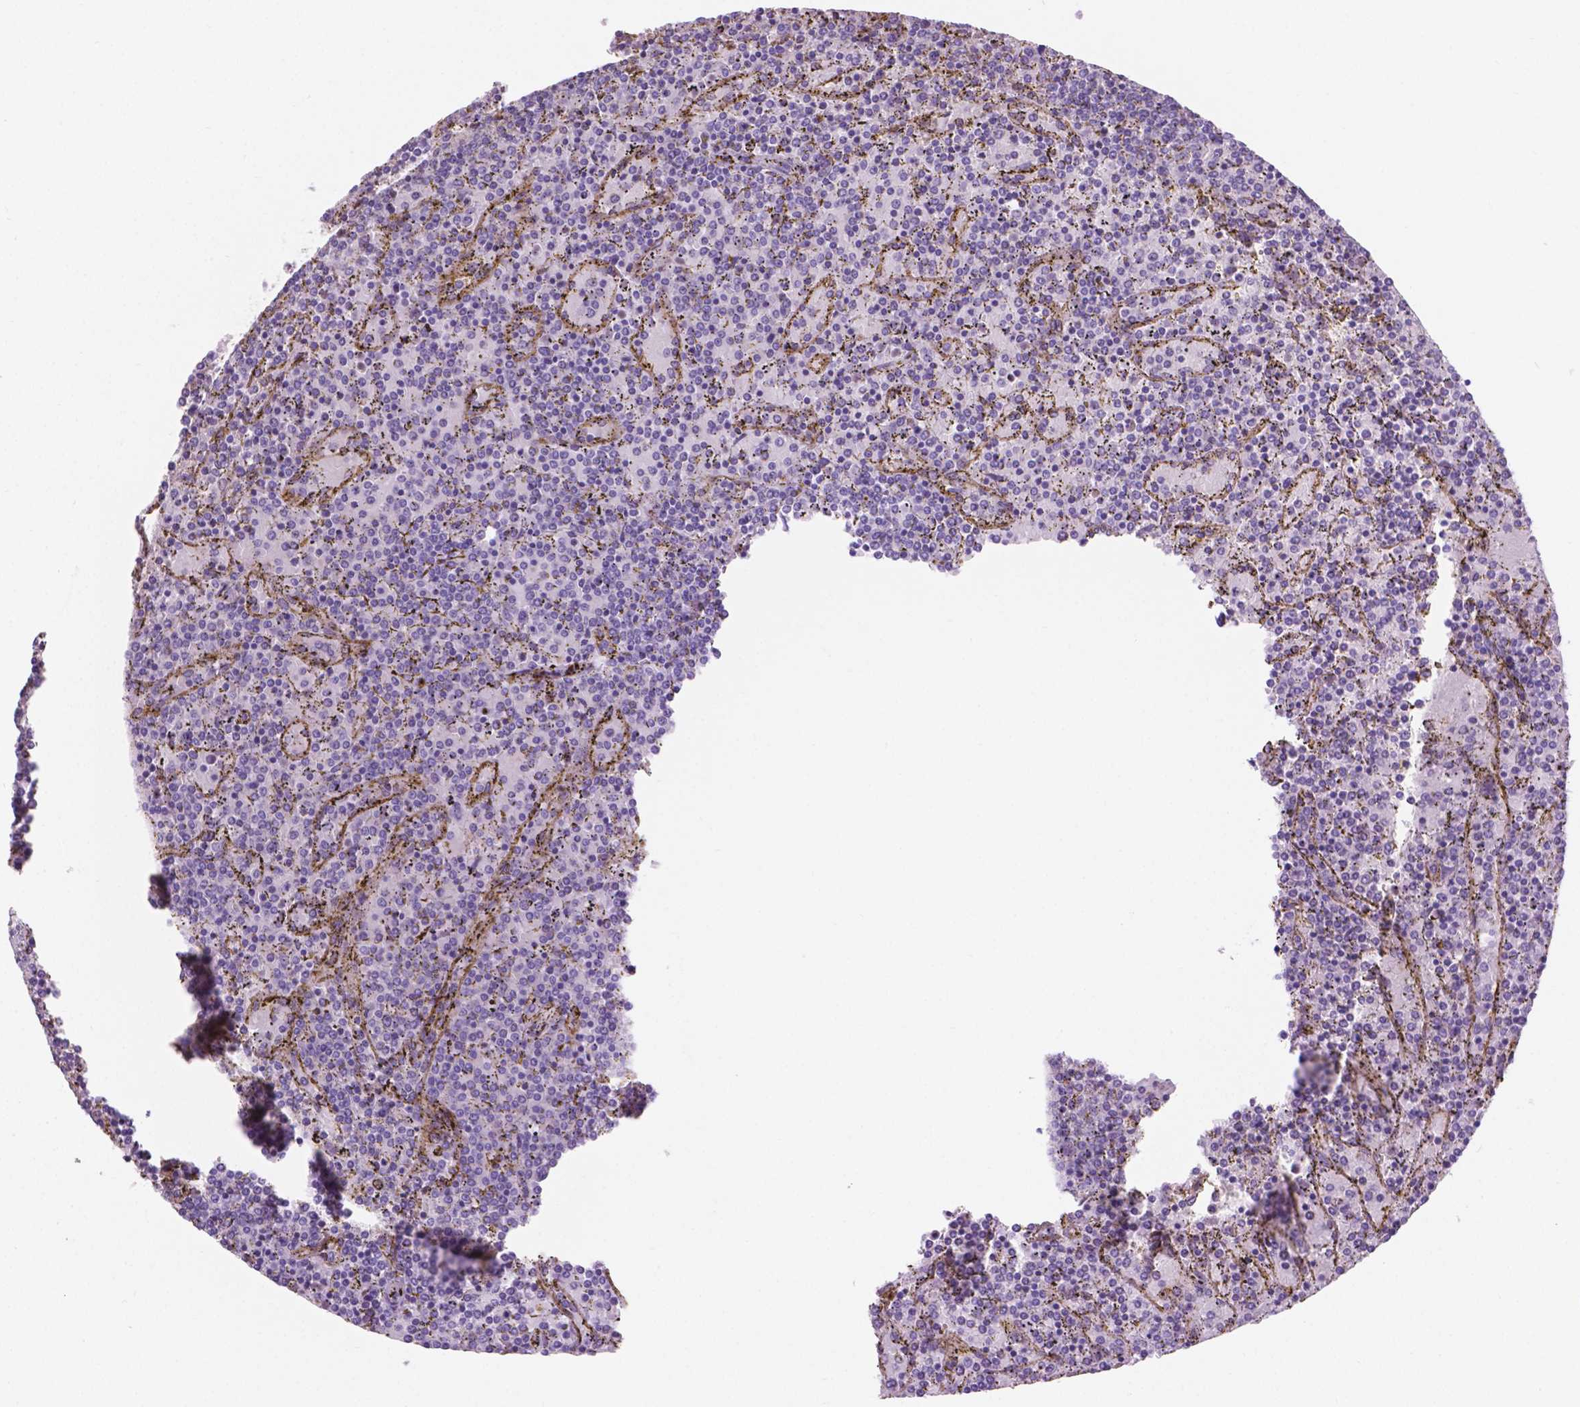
{"staining": {"intensity": "negative", "quantity": "none", "location": "none"}, "tissue": "lymphoma", "cell_type": "Tumor cells", "image_type": "cancer", "snomed": [{"axis": "morphology", "description": "Malignant lymphoma, non-Hodgkin's type, Low grade"}, {"axis": "topography", "description": "Spleen"}], "caption": "This is a micrograph of immunohistochemistry (IHC) staining of lymphoma, which shows no staining in tumor cells.", "gene": "GRIN2B", "patient": {"sex": "female", "age": 77}}